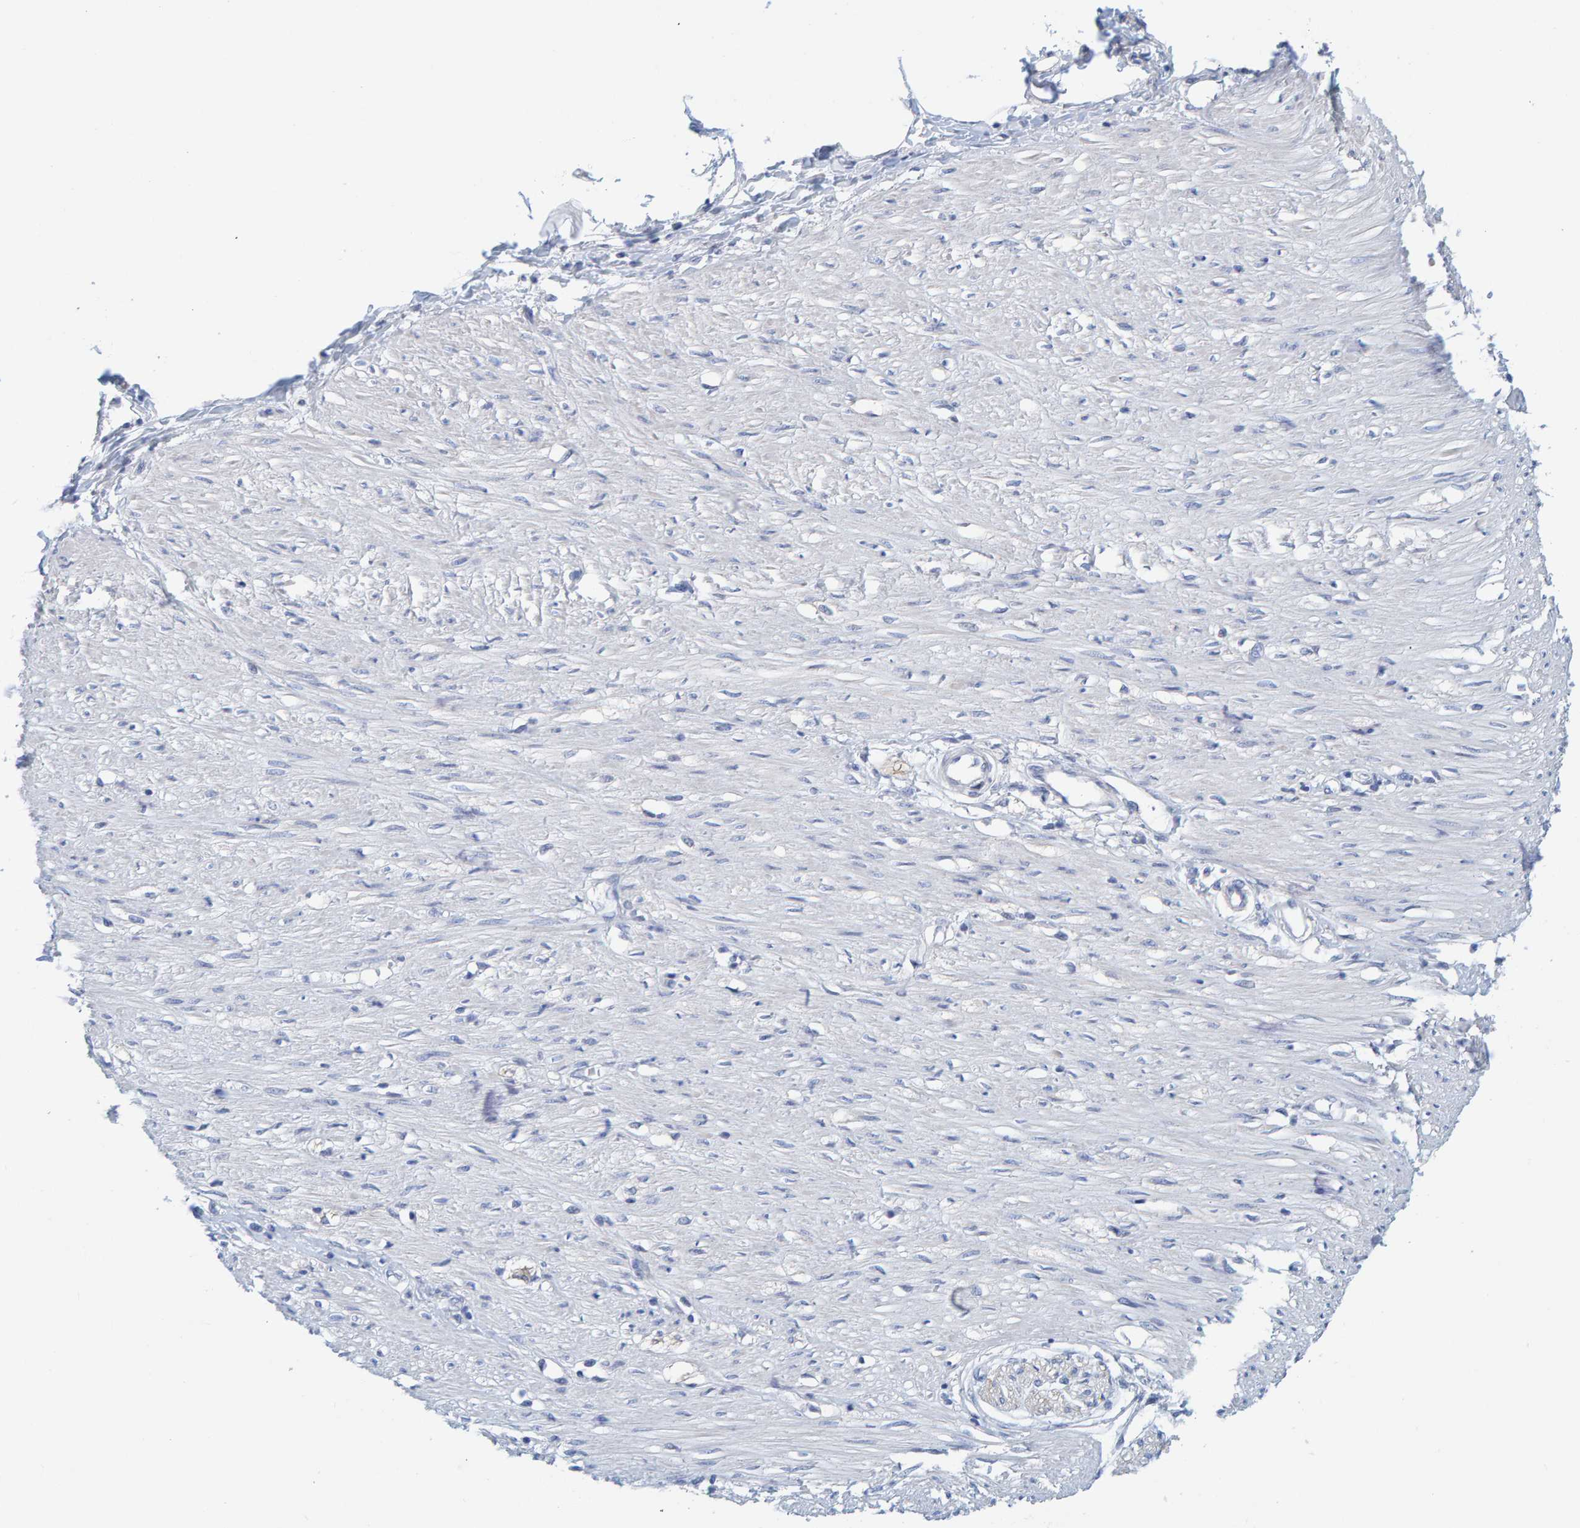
{"staining": {"intensity": "negative", "quantity": "none", "location": "none"}, "tissue": "soft tissue", "cell_type": "Fibroblasts", "image_type": "normal", "snomed": [{"axis": "morphology", "description": "Normal tissue, NOS"}, {"axis": "morphology", "description": "Adenocarcinoma, NOS"}, {"axis": "topography", "description": "Colon"}, {"axis": "topography", "description": "Peripheral nerve tissue"}], "caption": "Soft tissue was stained to show a protein in brown. There is no significant positivity in fibroblasts. The staining was performed using DAB to visualize the protein expression in brown, while the nuclei were stained in blue with hematoxylin (Magnification: 20x).", "gene": "KLHL11", "patient": {"sex": "male", "age": 14}}